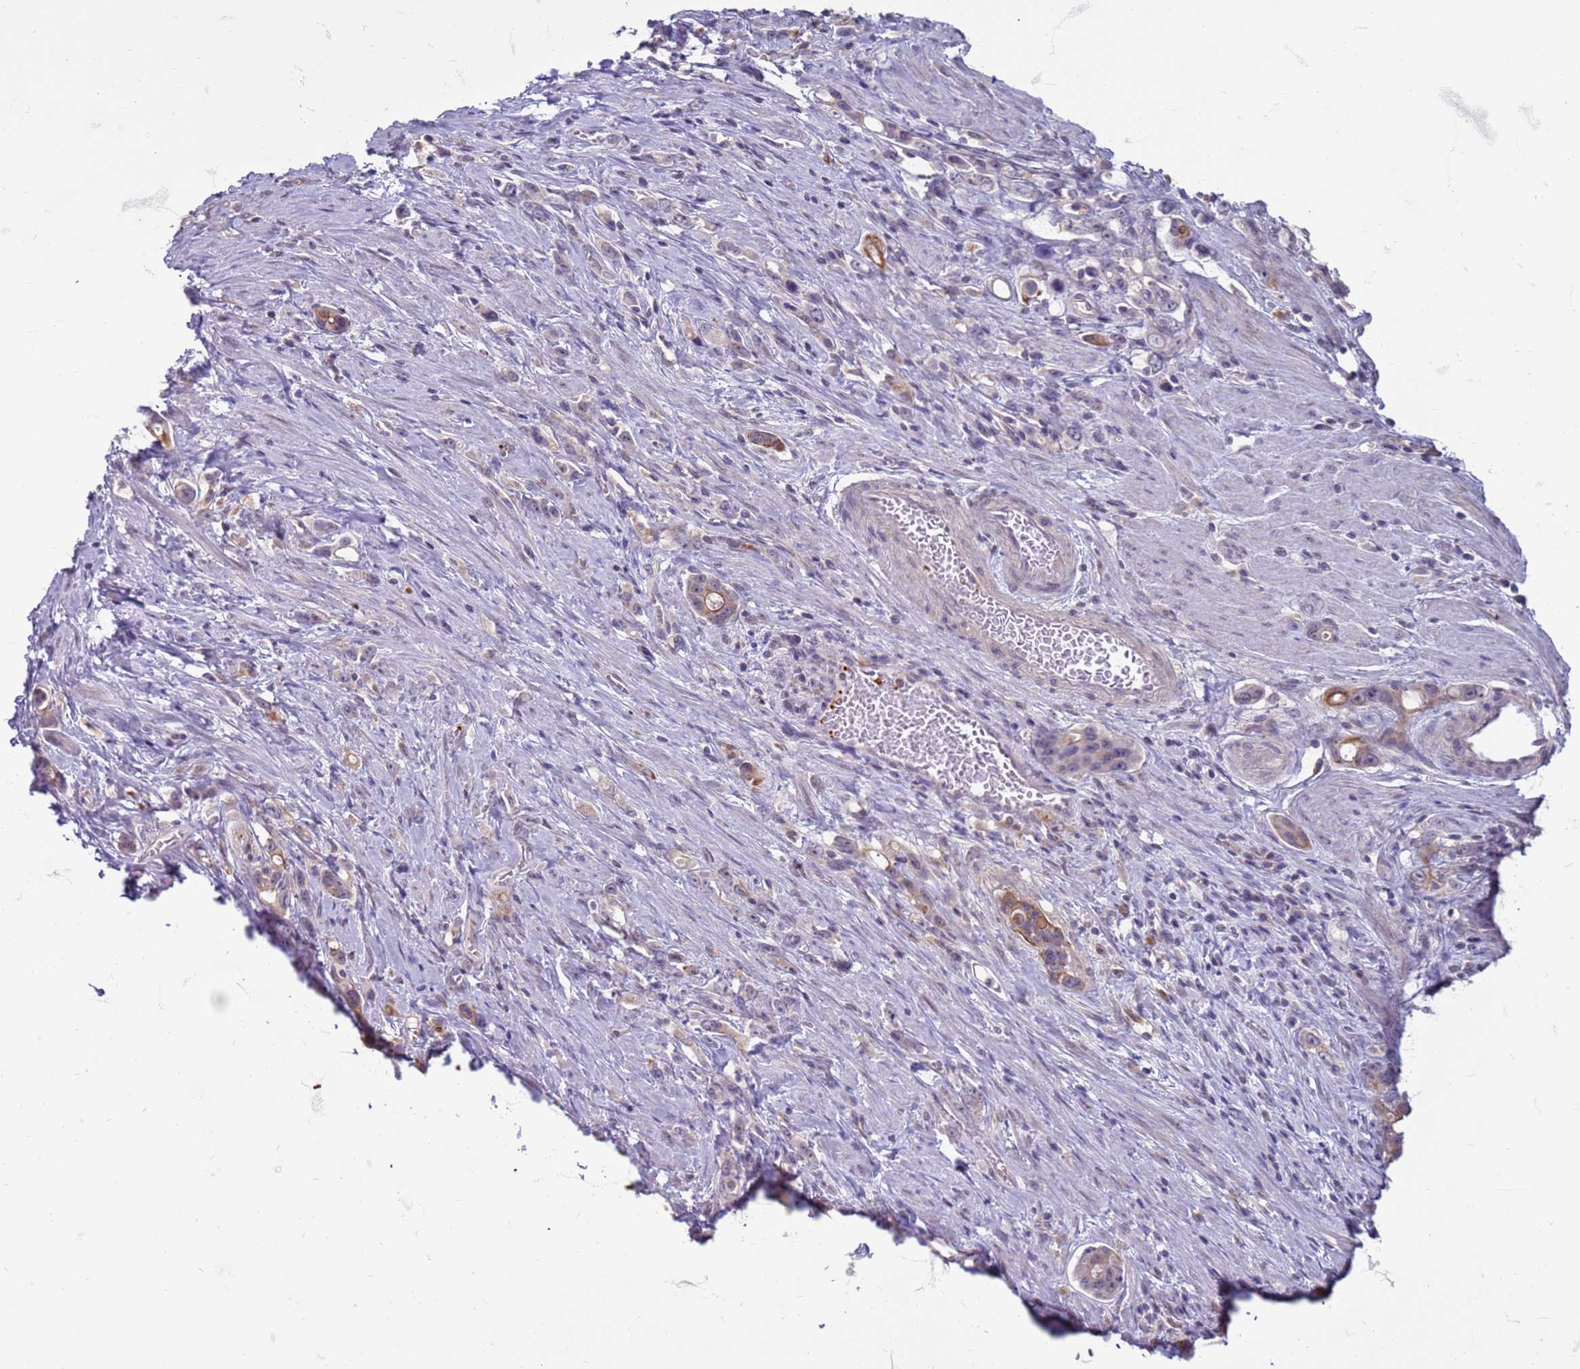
{"staining": {"intensity": "moderate", "quantity": "<25%", "location": "cytoplasmic/membranous"}, "tissue": "stomach cancer", "cell_type": "Tumor cells", "image_type": "cancer", "snomed": [{"axis": "morphology", "description": "Adenocarcinoma, NOS"}, {"axis": "topography", "description": "Stomach, lower"}], "caption": "Tumor cells reveal low levels of moderate cytoplasmic/membranous positivity in approximately <25% of cells in human stomach adenocarcinoma.", "gene": "SLC15A3", "patient": {"sex": "female", "age": 43}}